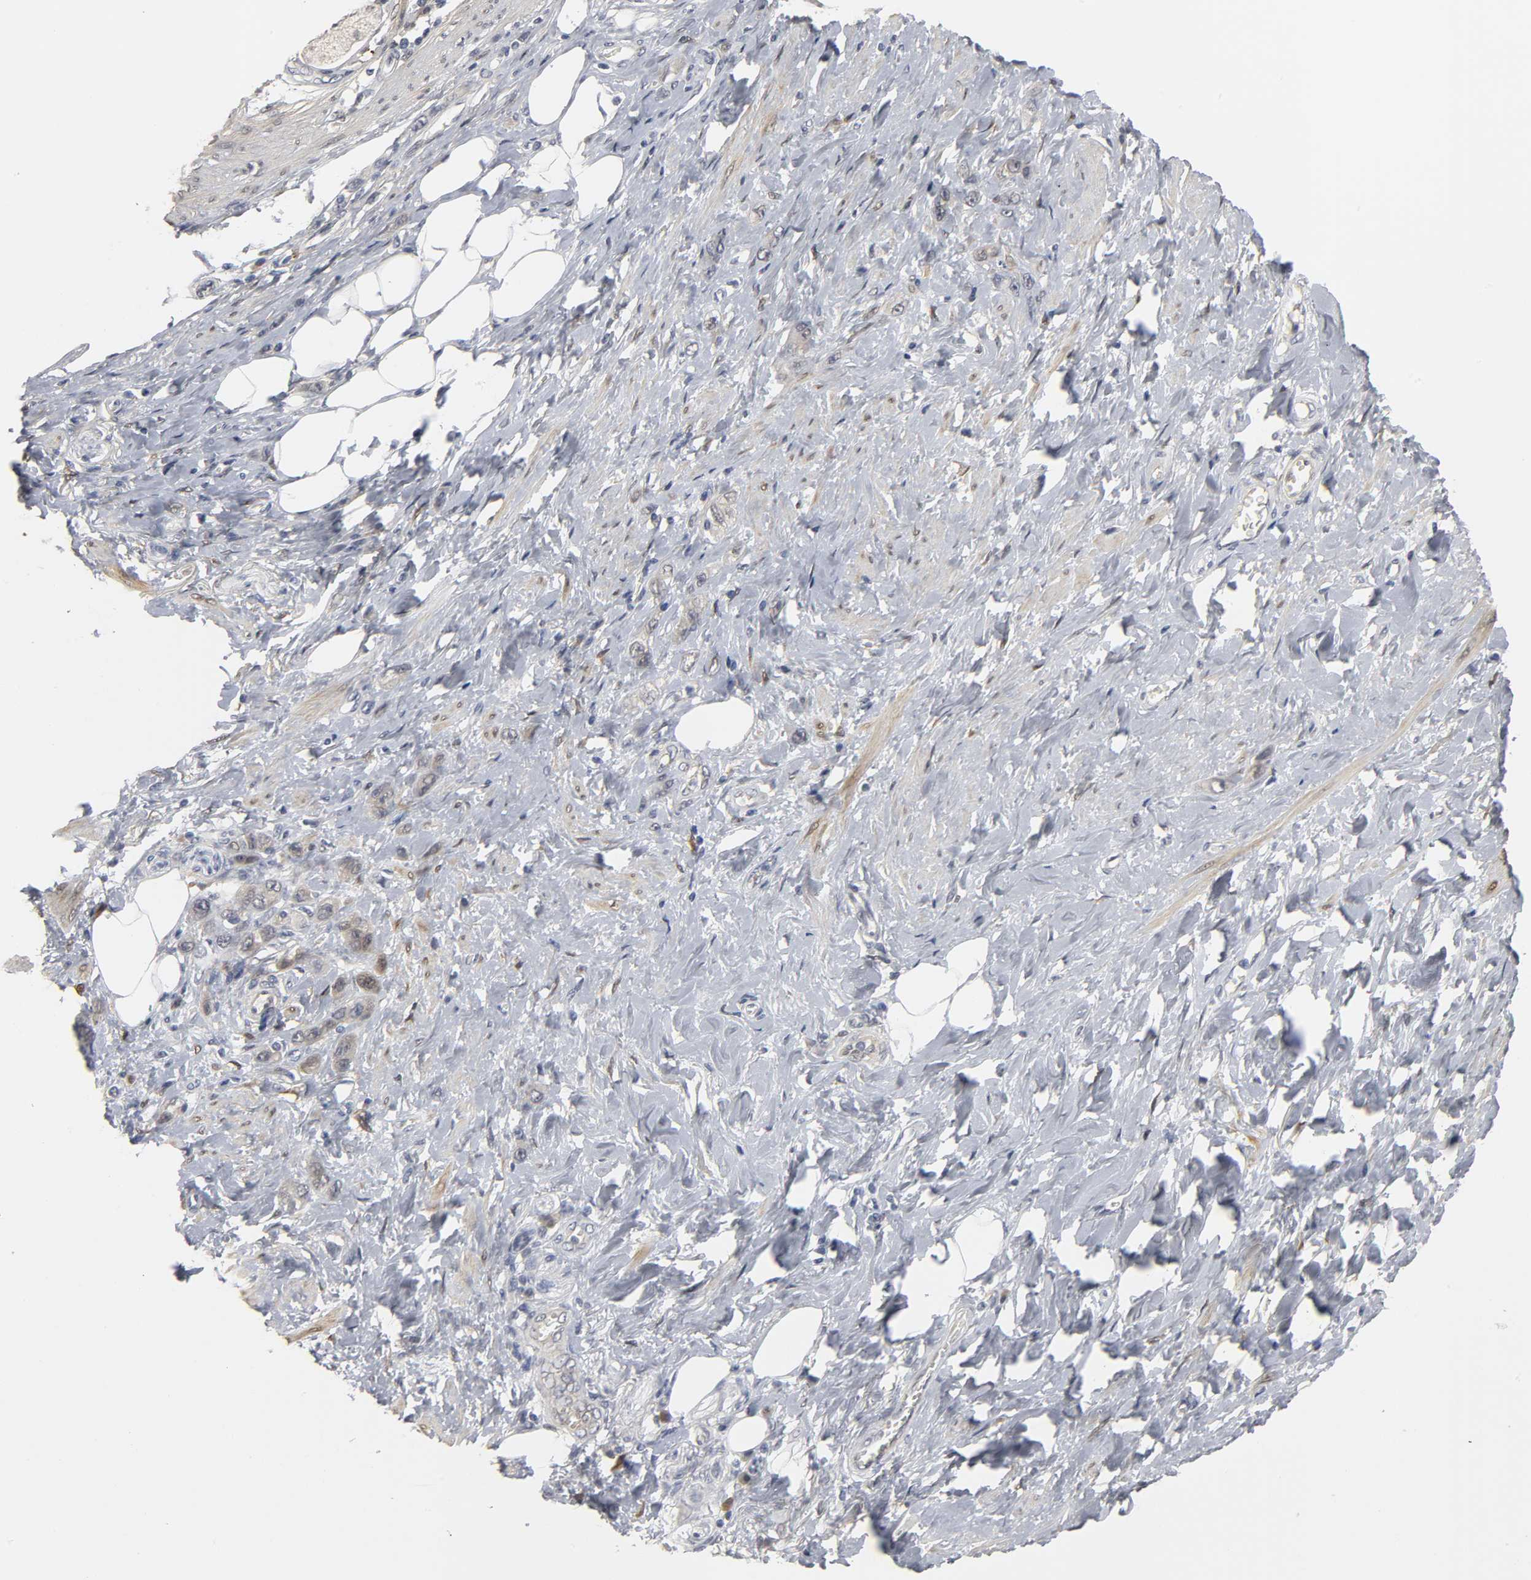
{"staining": {"intensity": "weak", "quantity": "25%-75%", "location": "cytoplasmic/membranous,nuclear"}, "tissue": "stomach cancer", "cell_type": "Tumor cells", "image_type": "cancer", "snomed": [{"axis": "morphology", "description": "Adenocarcinoma, NOS"}, {"axis": "topography", "description": "Stomach"}], "caption": "Stomach adenocarcinoma stained with a protein marker reveals weak staining in tumor cells.", "gene": "PDLIM3", "patient": {"sex": "male", "age": 82}}